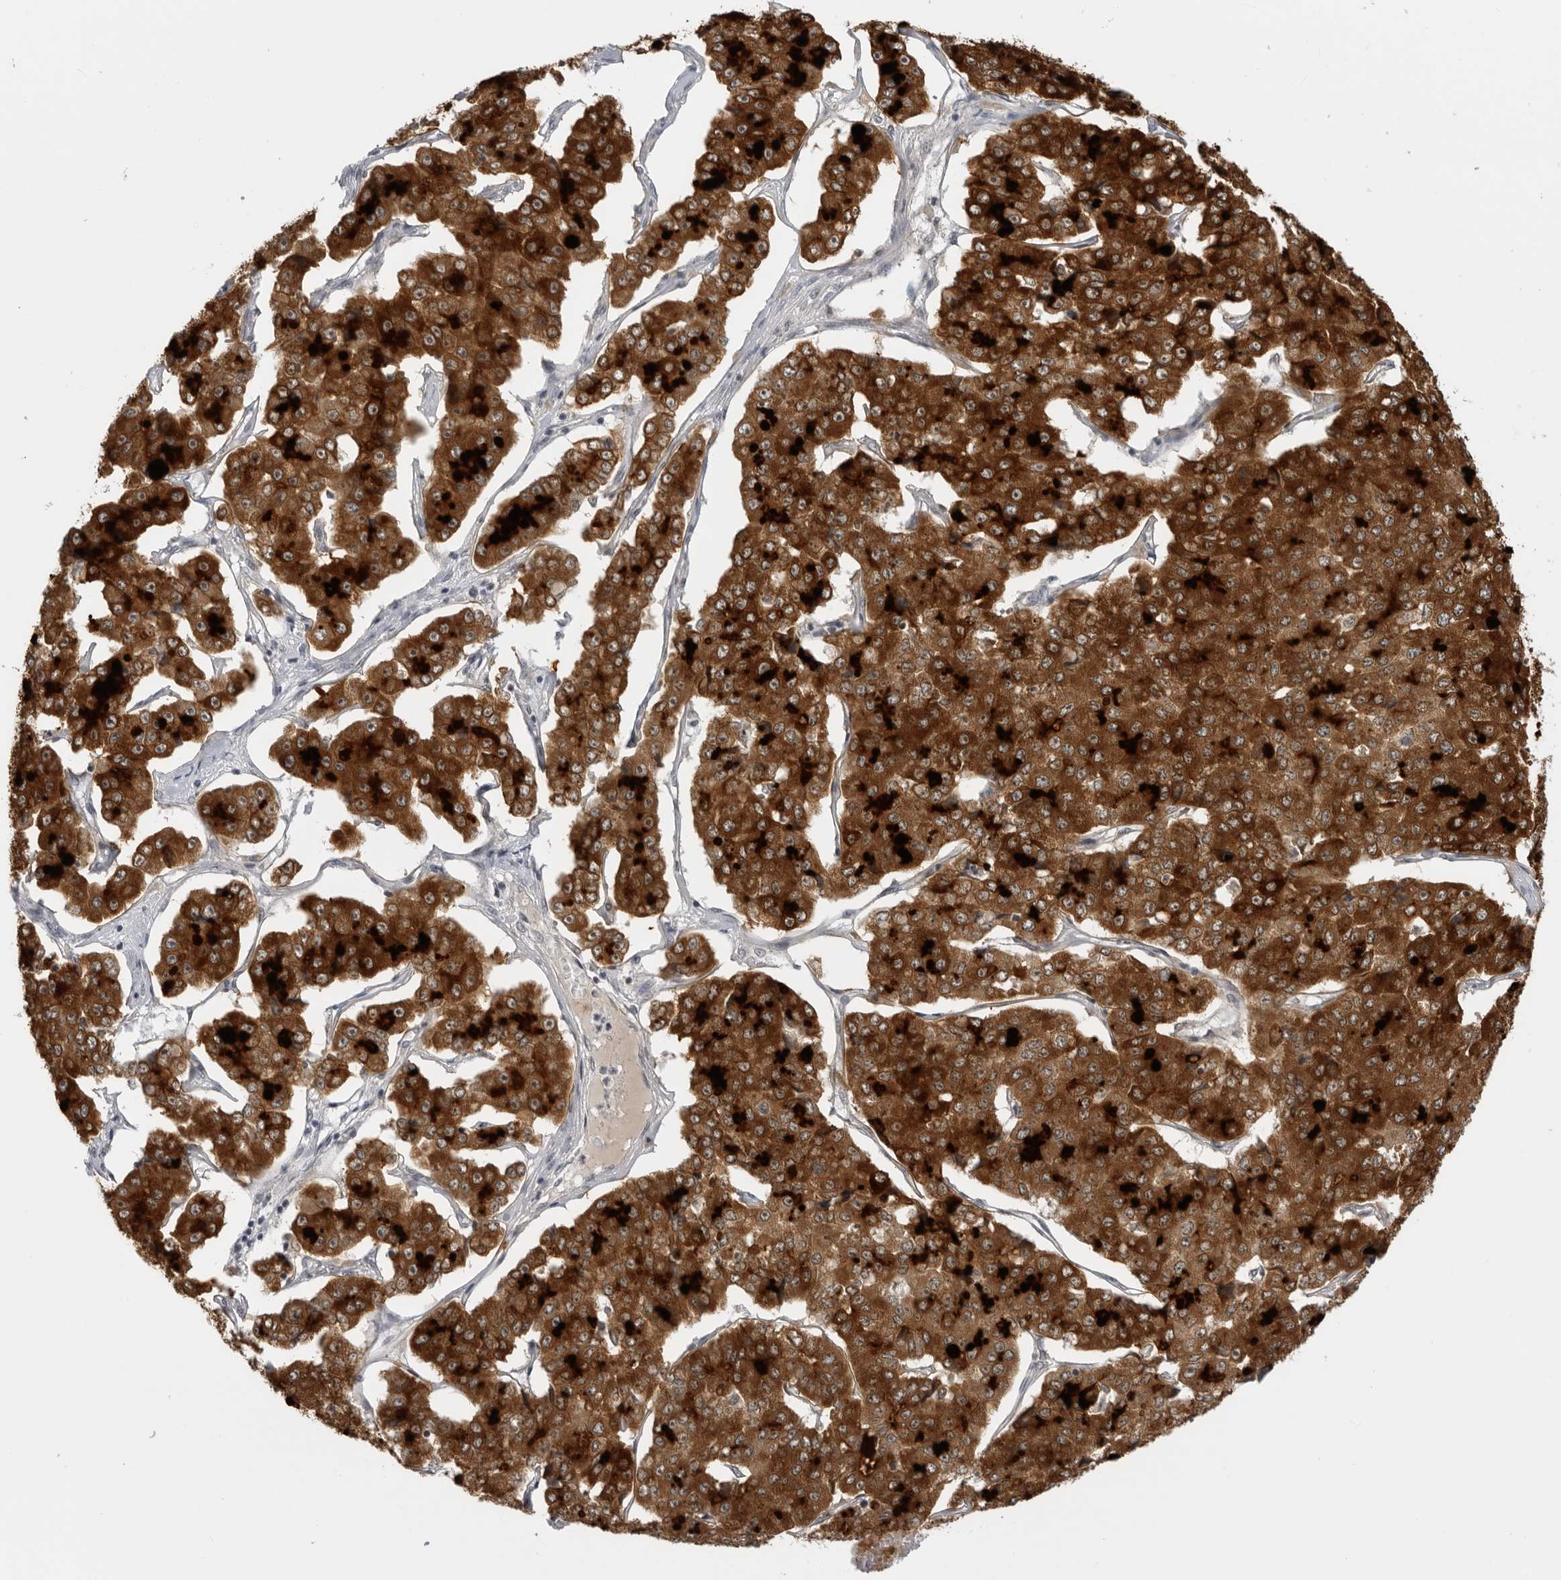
{"staining": {"intensity": "strong", "quantity": ">75%", "location": "cytoplasmic/membranous"}, "tissue": "pancreatic cancer", "cell_type": "Tumor cells", "image_type": "cancer", "snomed": [{"axis": "morphology", "description": "Adenocarcinoma, NOS"}, {"axis": "topography", "description": "Pancreas"}], "caption": "This image shows IHC staining of adenocarcinoma (pancreatic), with high strong cytoplasmic/membranous positivity in approximately >75% of tumor cells.", "gene": "SERPINF2", "patient": {"sex": "male", "age": 50}}